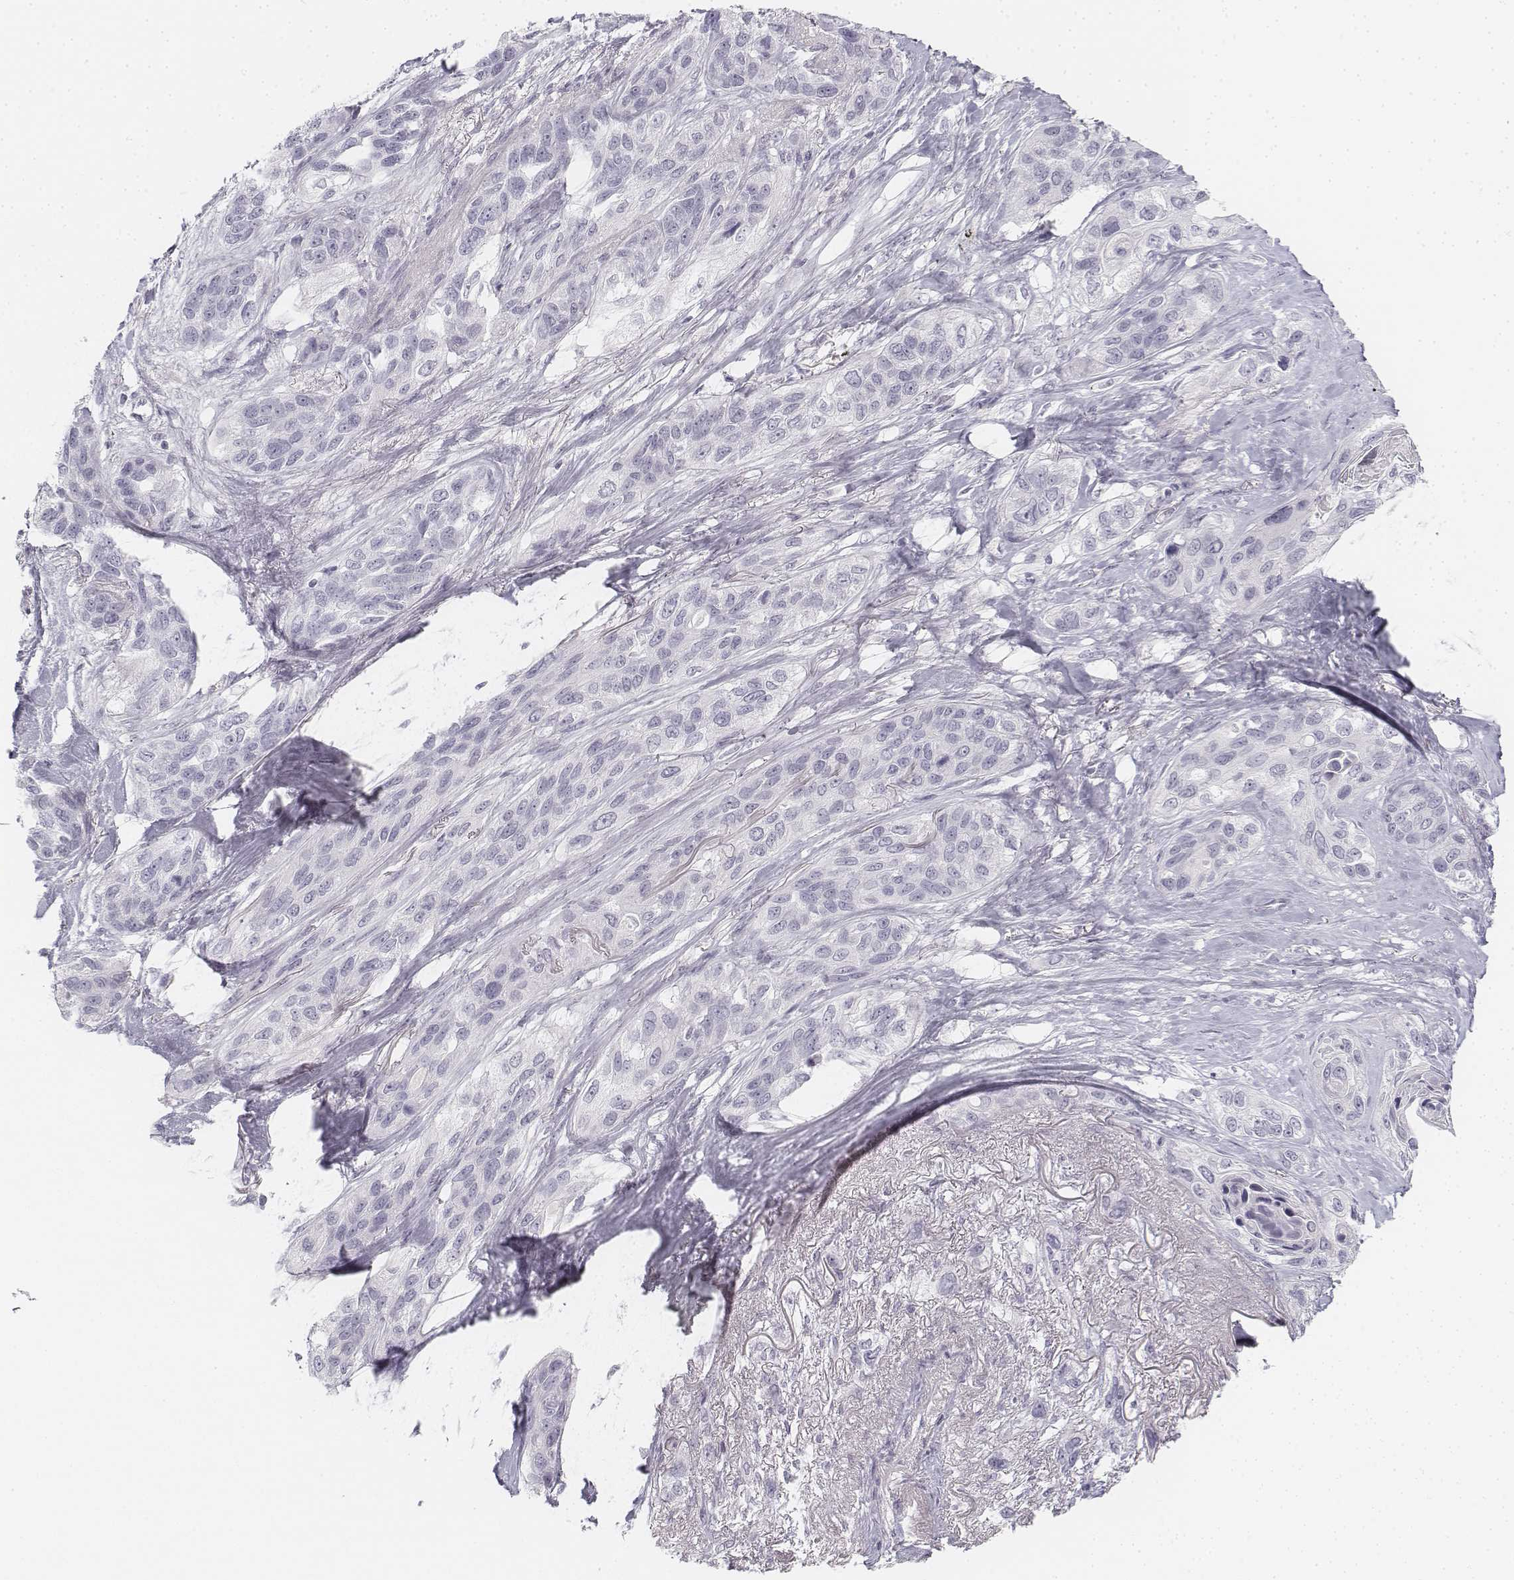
{"staining": {"intensity": "negative", "quantity": "none", "location": "none"}, "tissue": "lung cancer", "cell_type": "Tumor cells", "image_type": "cancer", "snomed": [{"axis": "morphology", "description": "Squamous cell carcinoma, NOS"}, {"axis": "topography", "description": "Lung"}], "caption": "IHC histopathology image of lung cancer stained for a protein (brown), which reveals no expression in tumor cells.", "gene": "KRT25", "patient": {"sex": "female", "age": 70}}